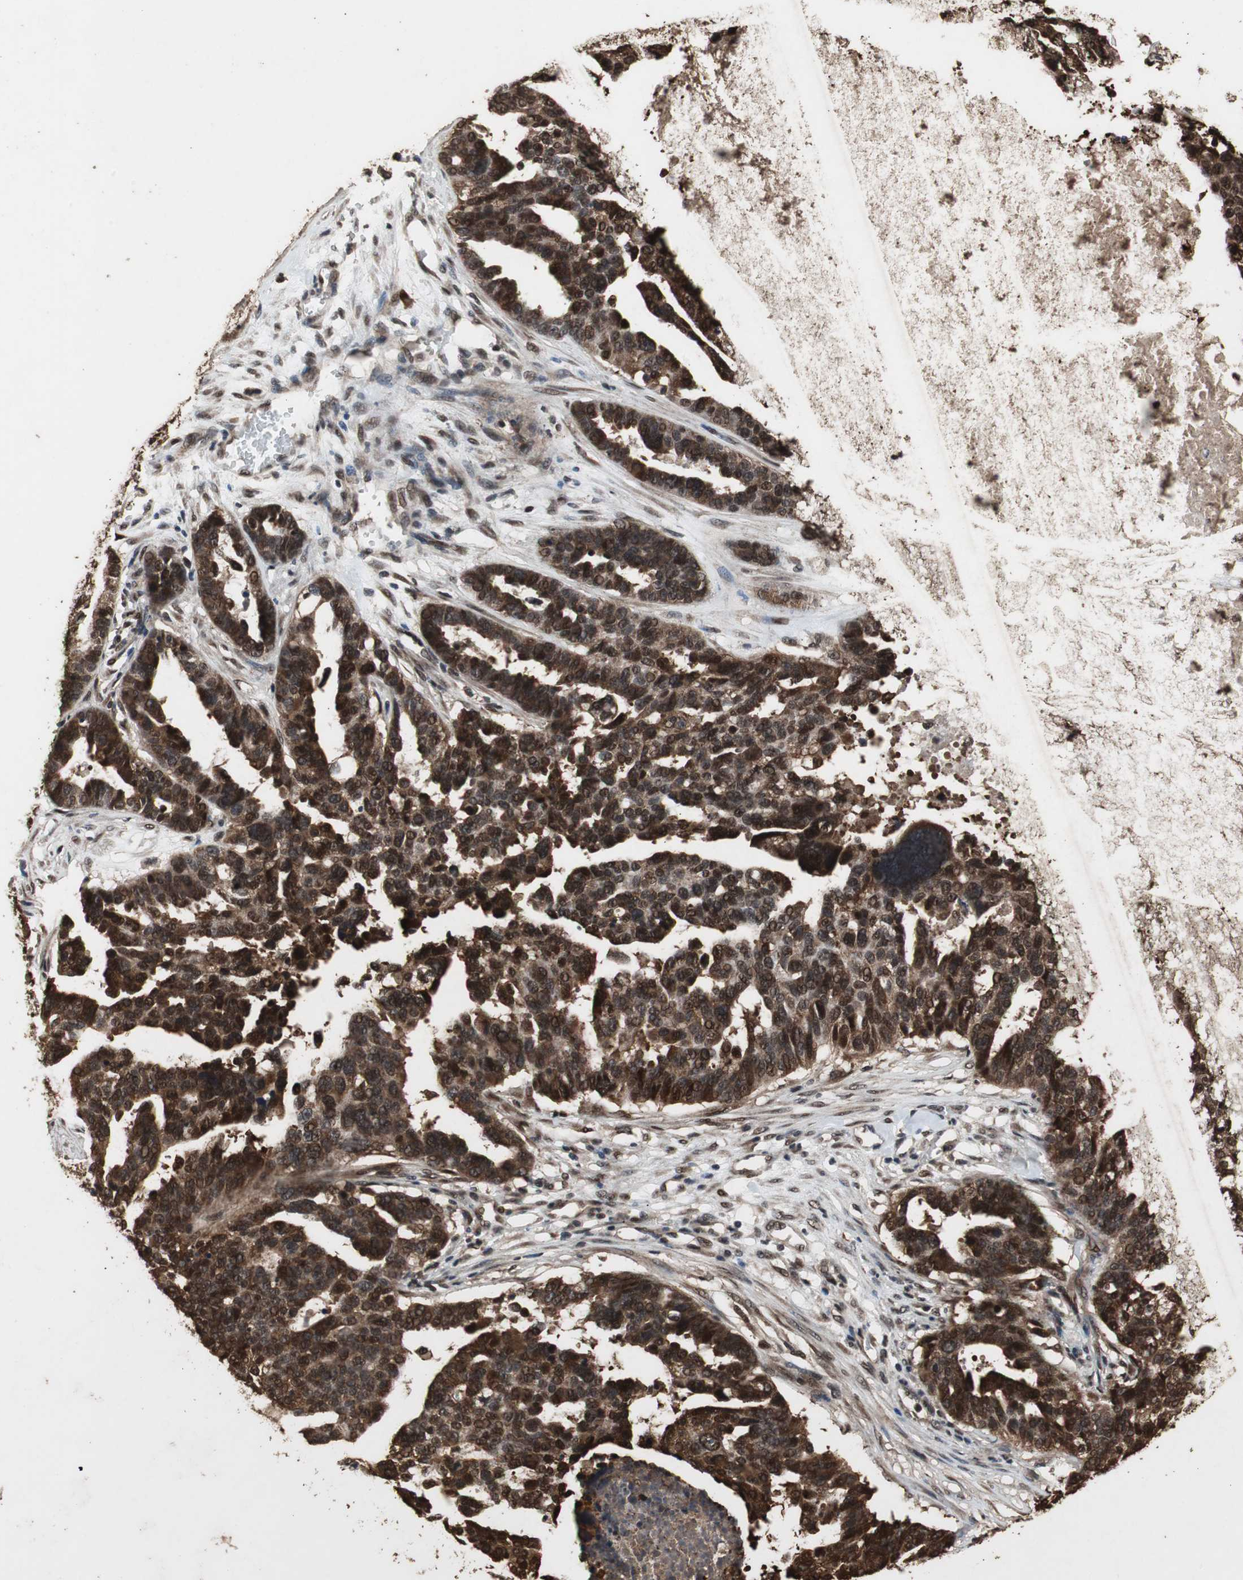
{"staining": {"intensity": "strong", "quantity": ">75%", "location": "cytoplasmic/membranous,nuclear"}, "tissue": "ovarian cancer", "cell_type": "Tumor cells", "image_type": "cancer", "snomed": [{"axis": "morphology", "description": "Cystadenocarcinoma, serous, NOS"}, {"axis": "topography", "description": "Ovary"}], "caption": "An immunohistochemistry (IHC) histopathology image of neoplastic tissue is shown. Protein staining in brown highlights strong cytoplasmic/membranous and nuclear positivity in ovarian serous cystadenocarcinoma within tumor cells. Using DAB (3,3'-diaminobenzidine) (brown) and hematoxylin (blue) stains, captured at high magnification using brightfield microscopy.", "gene": "ZNF18", "patient": {"sex": "female", "age": 59}}